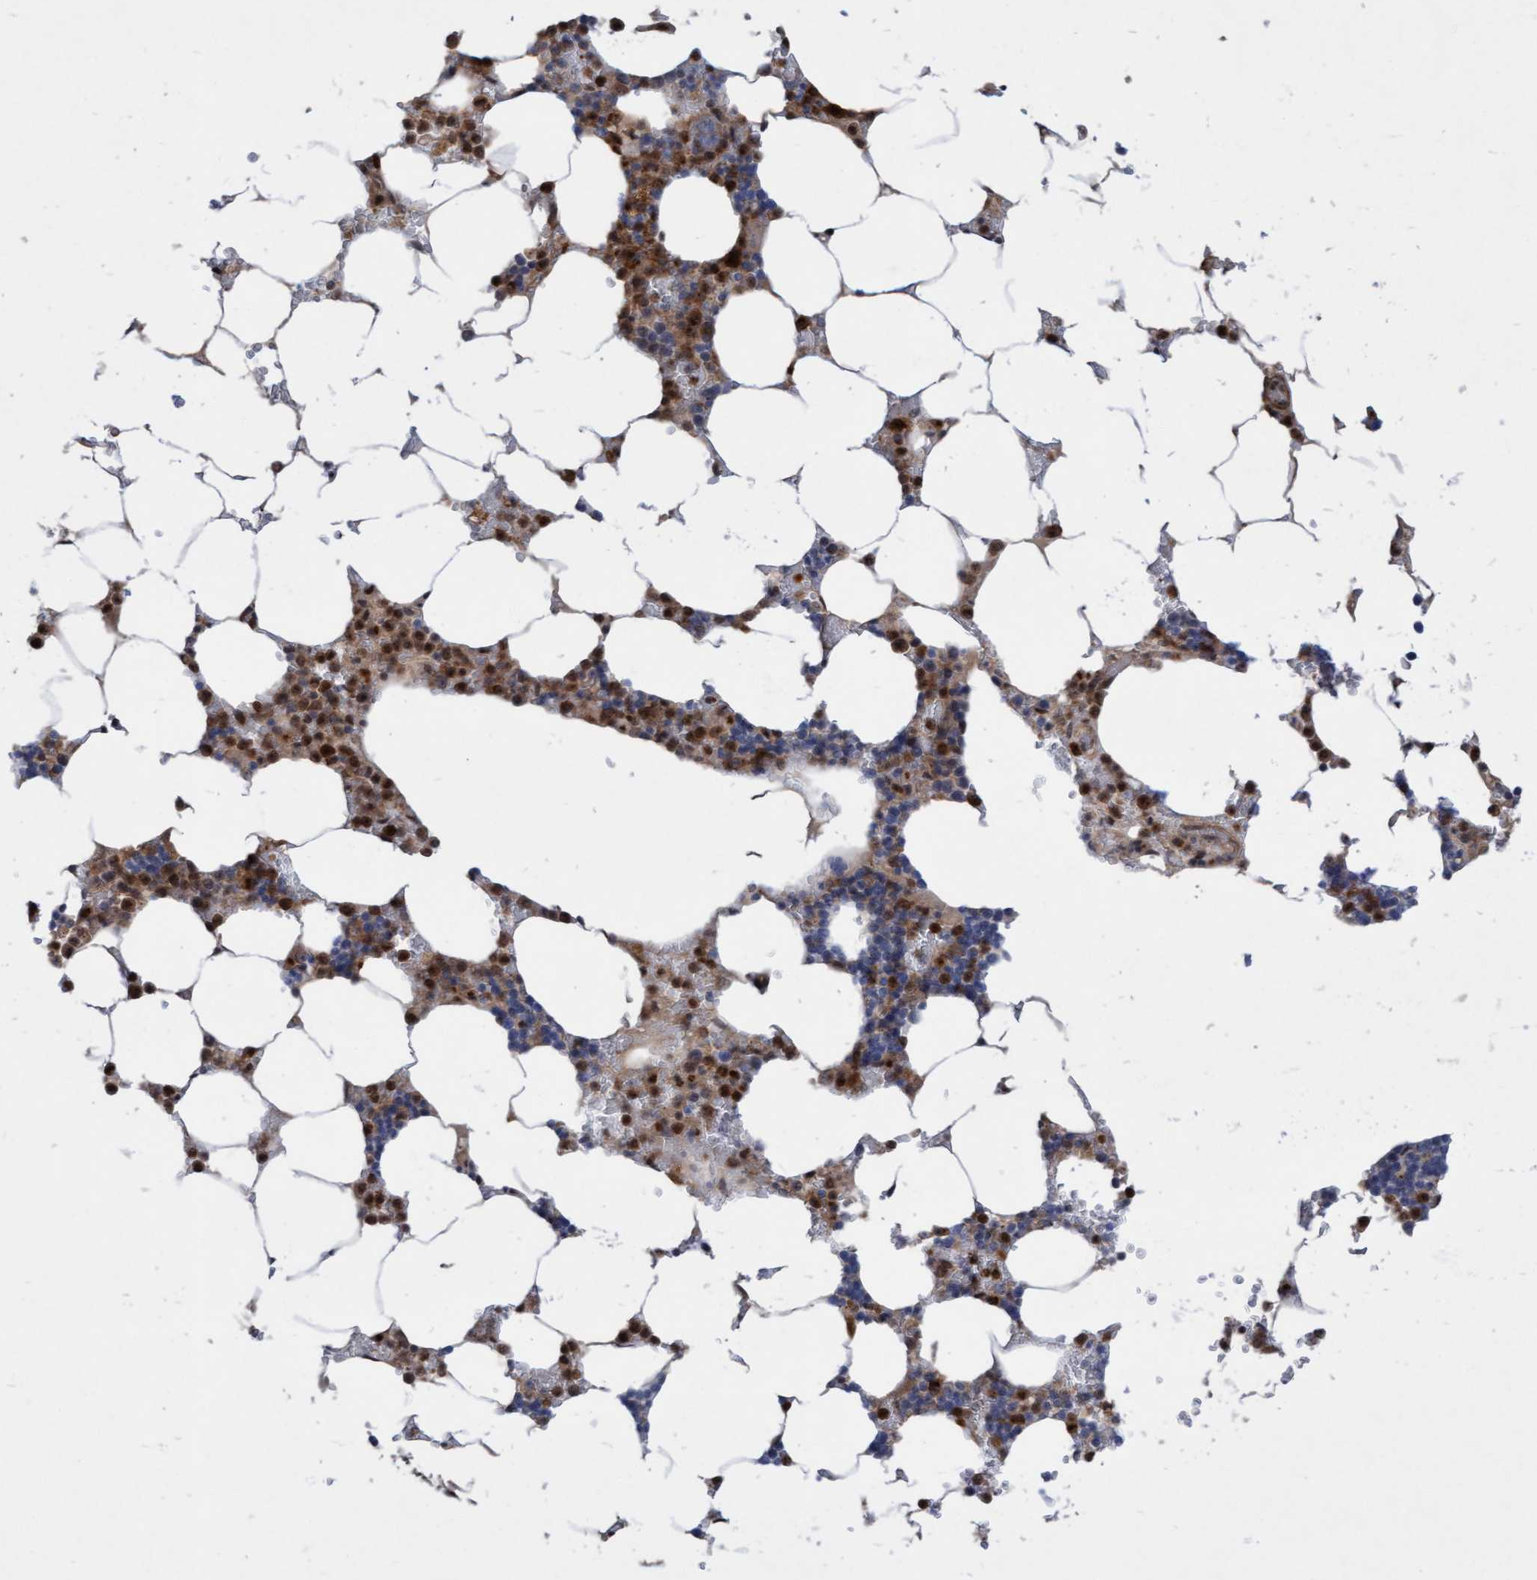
{"staining": {"intensity": "strong", "quantity": "25%-75%", "location": "cytoplasmic/membranous,nuclear"}, "tissue": "bone marrow", "cell_type": "Hematopoietic cells", "image_type": "normal", "snomed": [{"axis": "morphology", "description": "Normal tissue, NOS"}, {"axis": "topography", "description": "Bone marrow"}], "caption": "The image exhibits immunohistochemical staining of benign bone marrow. There is strong cytoplasmic/membranous,nuclear staining is seen in about 25%-75% of hematopoietic cells.", "gene": "RAP1GAP2", "patient": {"sex": "male", "age": 70}}